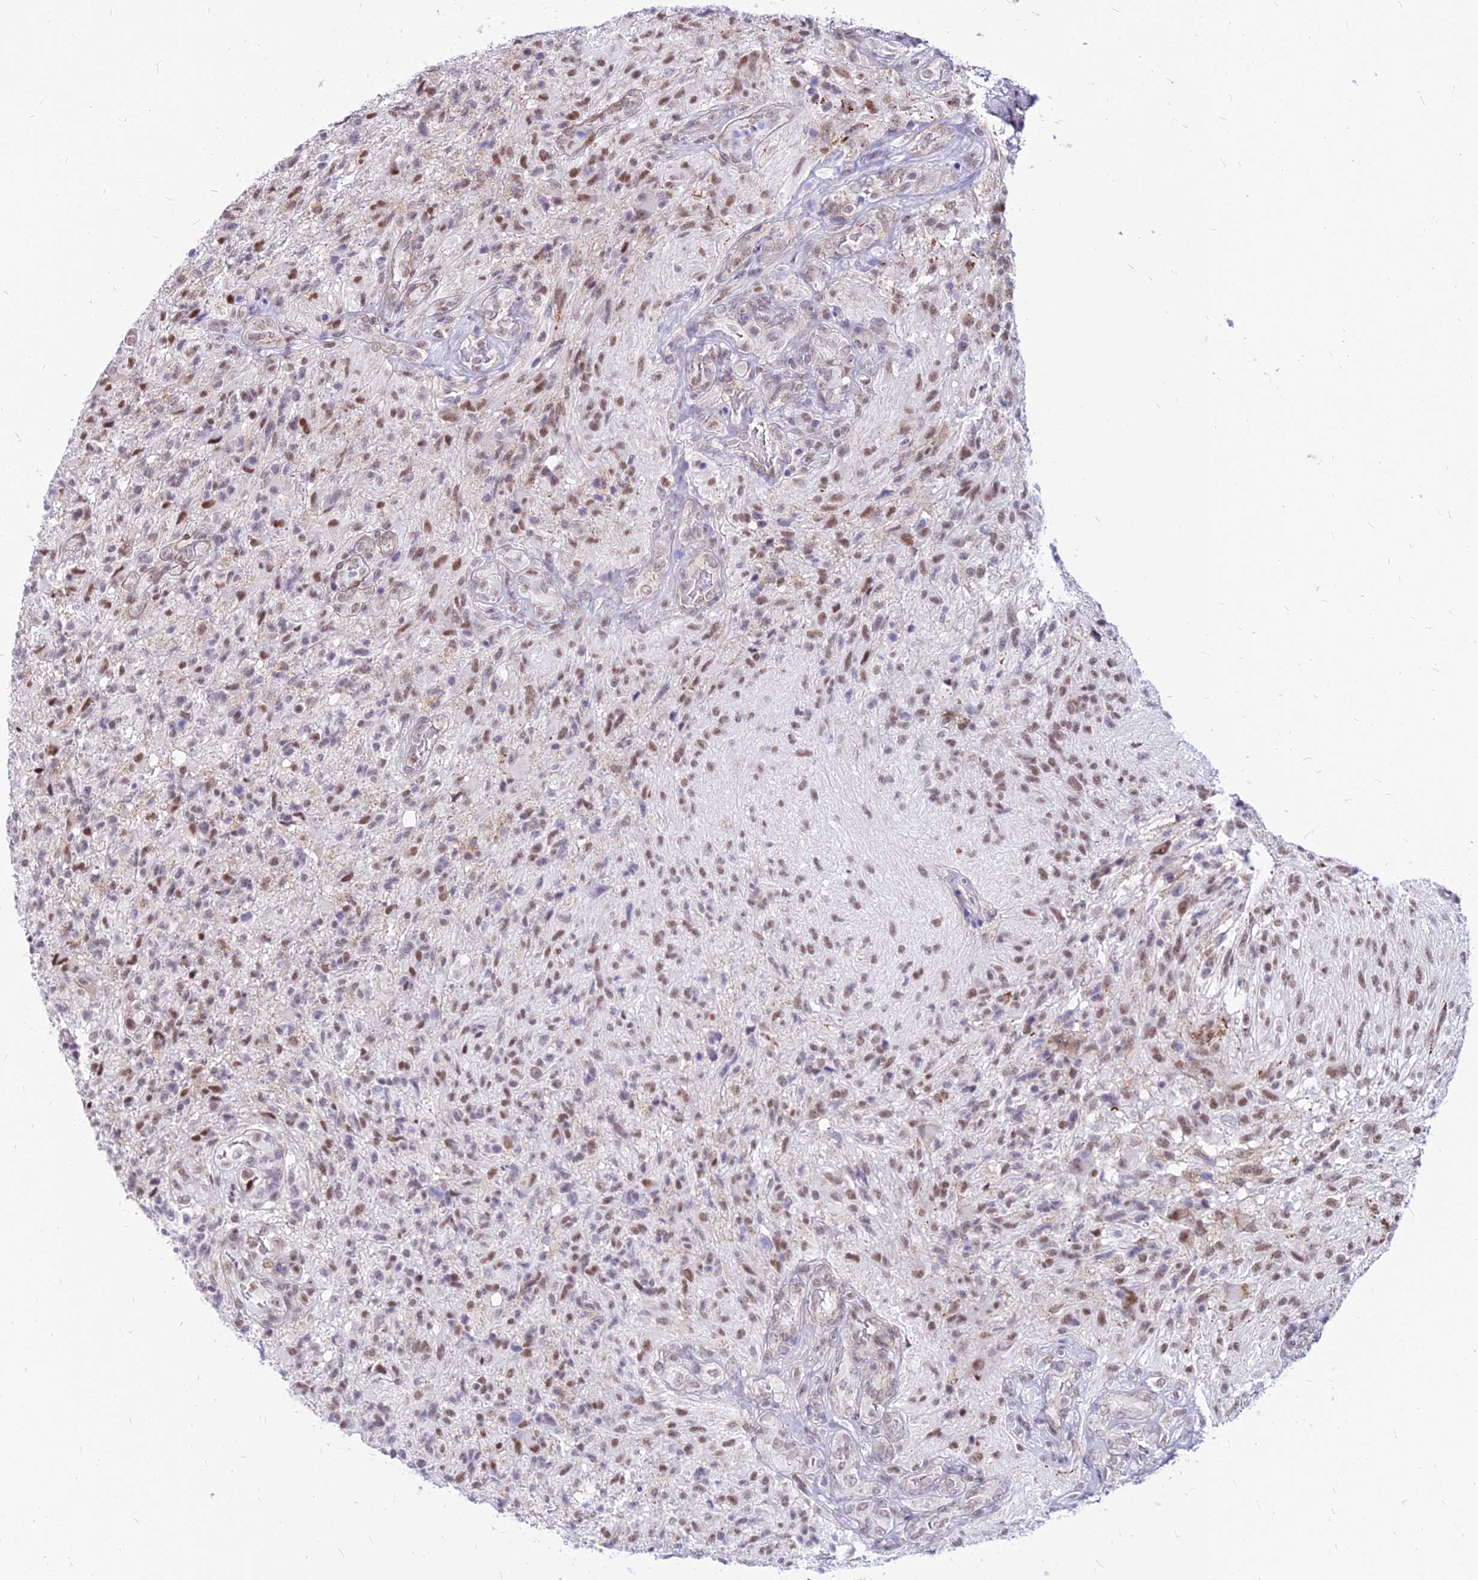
{"staining": {"intensity": "moderate", "quantity": ">75%", "location": "nuclear"}, "tissue": "glioma", "cell_type": "Tumor cells", "image_type": "cancer", "snomed": [{"axis": "morphology", "description": "Glioma, malignant, High grade"}, {"axis": "topography", "description": "Brain"}], "caption": "Immunohistochemical staining of glioma shows medium levels of moderate nuclear staining in about >75% of tumor cells.", "gene": "FDX2", "patient": {"sex": "male", "age": 56}}